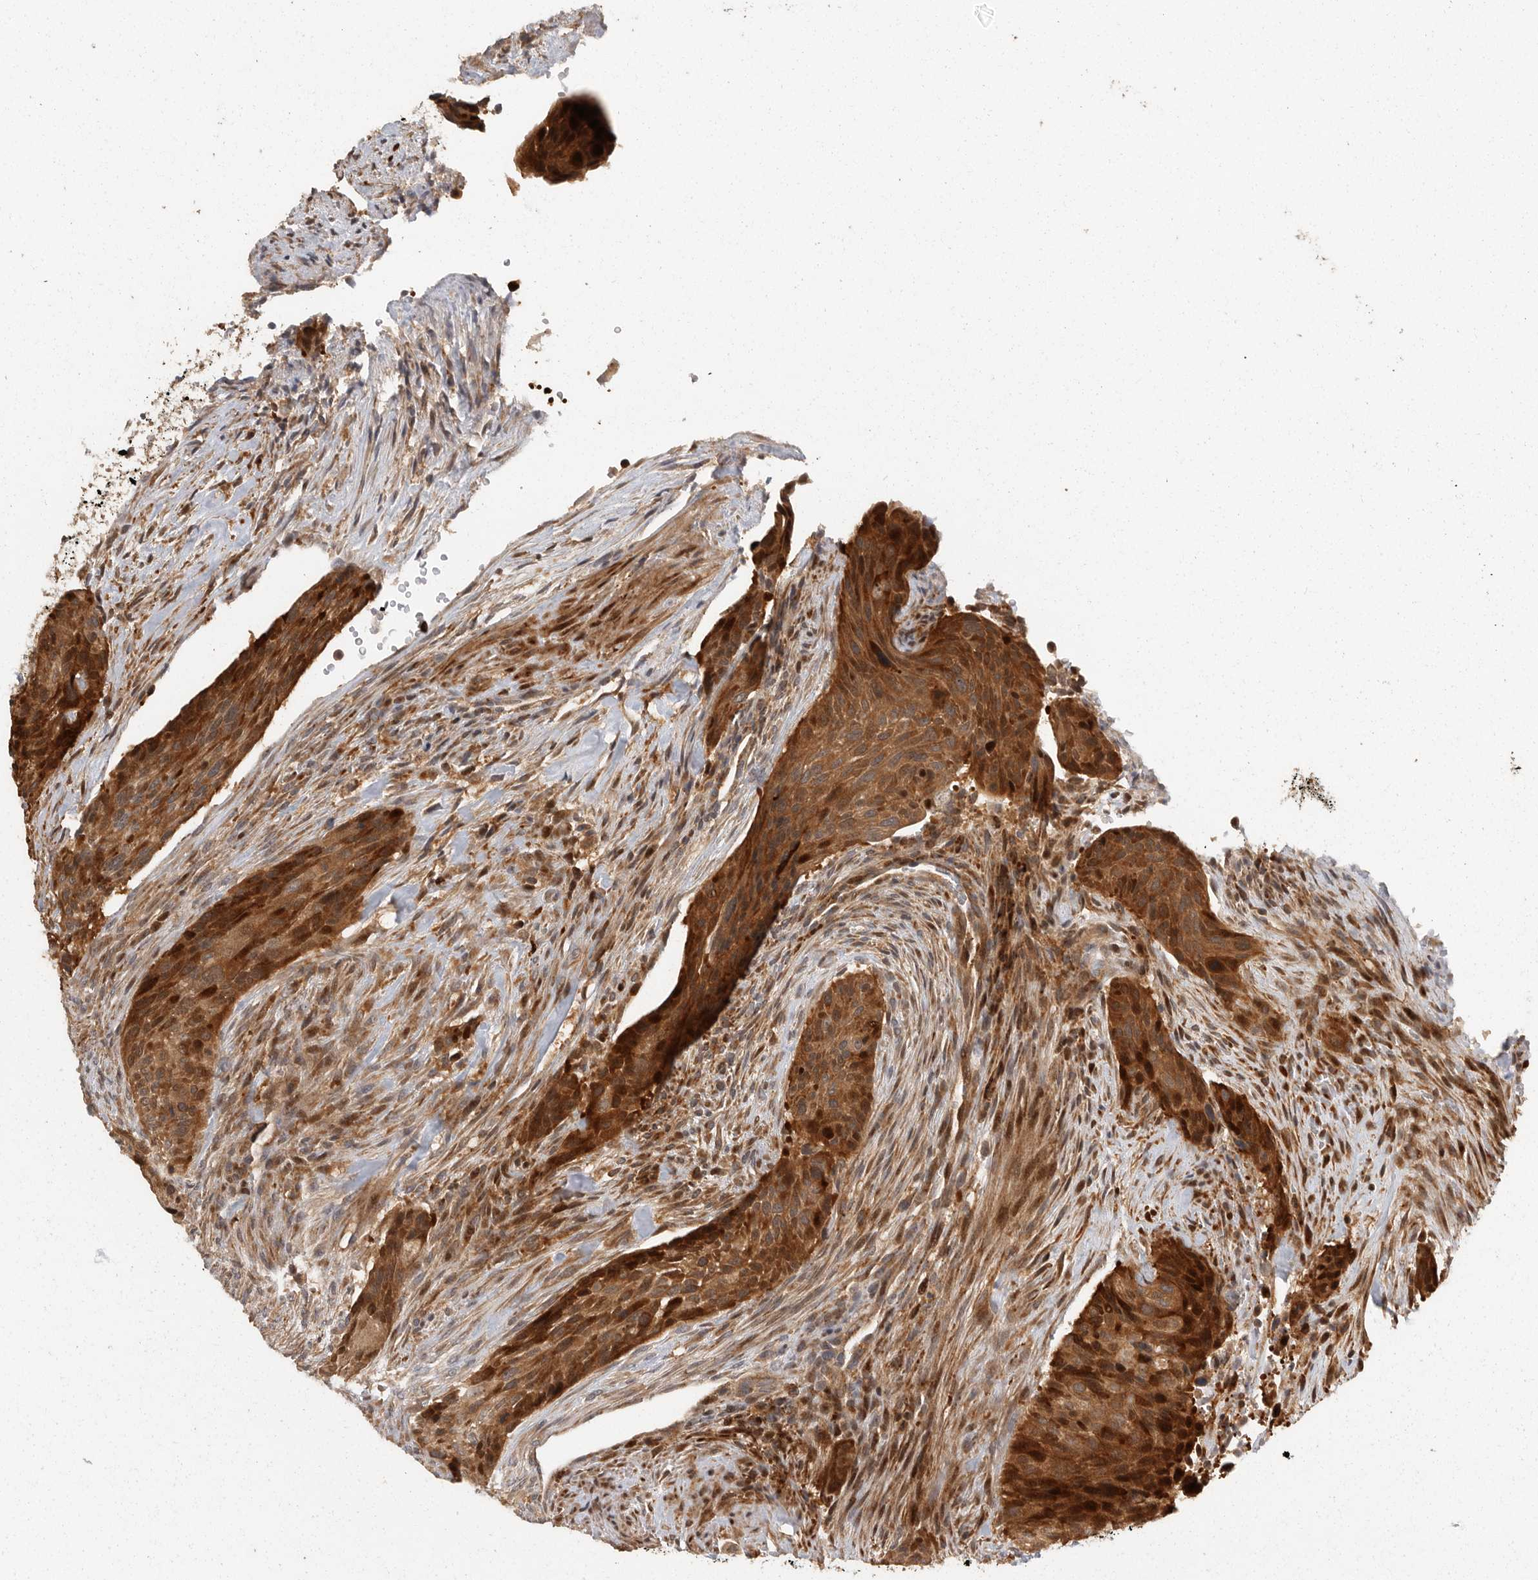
{"staining": {"intensity": "strong", "quantity": ">75%", "location": "cytoplasmic/membranous,nuclear"}, "tissue": "urothelial cancer", "cell_type": "Tumor cells", "image_type": "cancer", "snomed": [{"axis": "morphology", "description": "Urothelial carcinoma, High grade"}, {"axis": "topography", "description": "Urinary bladder"}], "caption": "Approximately >75% of tumor cells in urothelial cancer reveal strong cytoplasmic/membranous and nuclear protein positivity as visualized by brown immunohistochemical staining.", "gene": "SWT1", "patient": {"sex": "male", "age": 35}}